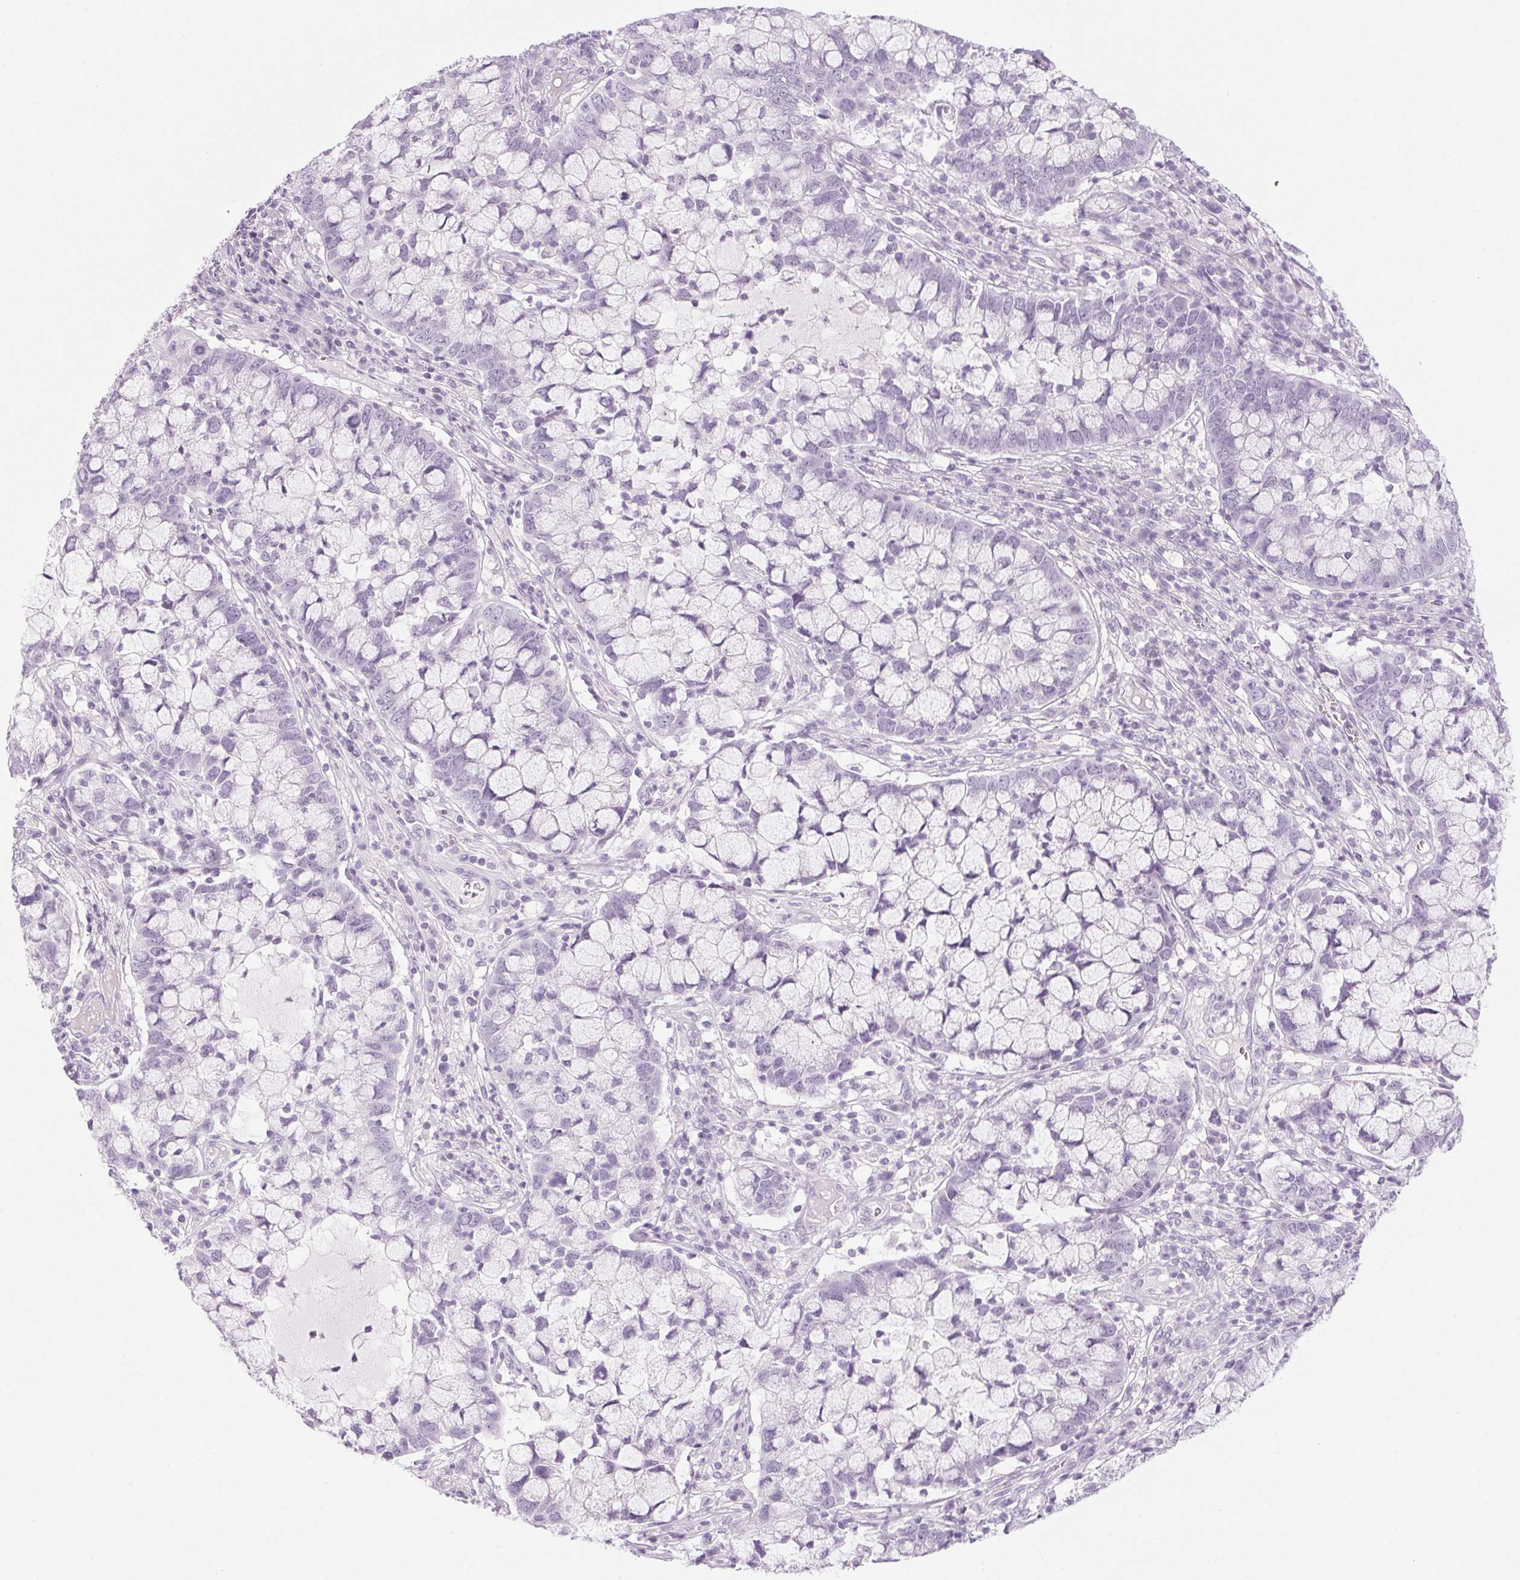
{"staining": {"intensity": "negative", "quantity": "none", "location": "none"}, "tissue": "cervical cancer", "cell_type": "Tumor cells", "image_type": "cancer", "snomed": [{"axis": "morphology", "description": "Adenocarcinoma, NOS"}, {"axis": "topography", "description": "Cervix"}], "caption": "Human cervical cancer stained for a protein using immunohistochemistry exhibits no positivity in tumor cells.", "gene": "LRP2", "patient": {"sex": "female", "age": 40}}